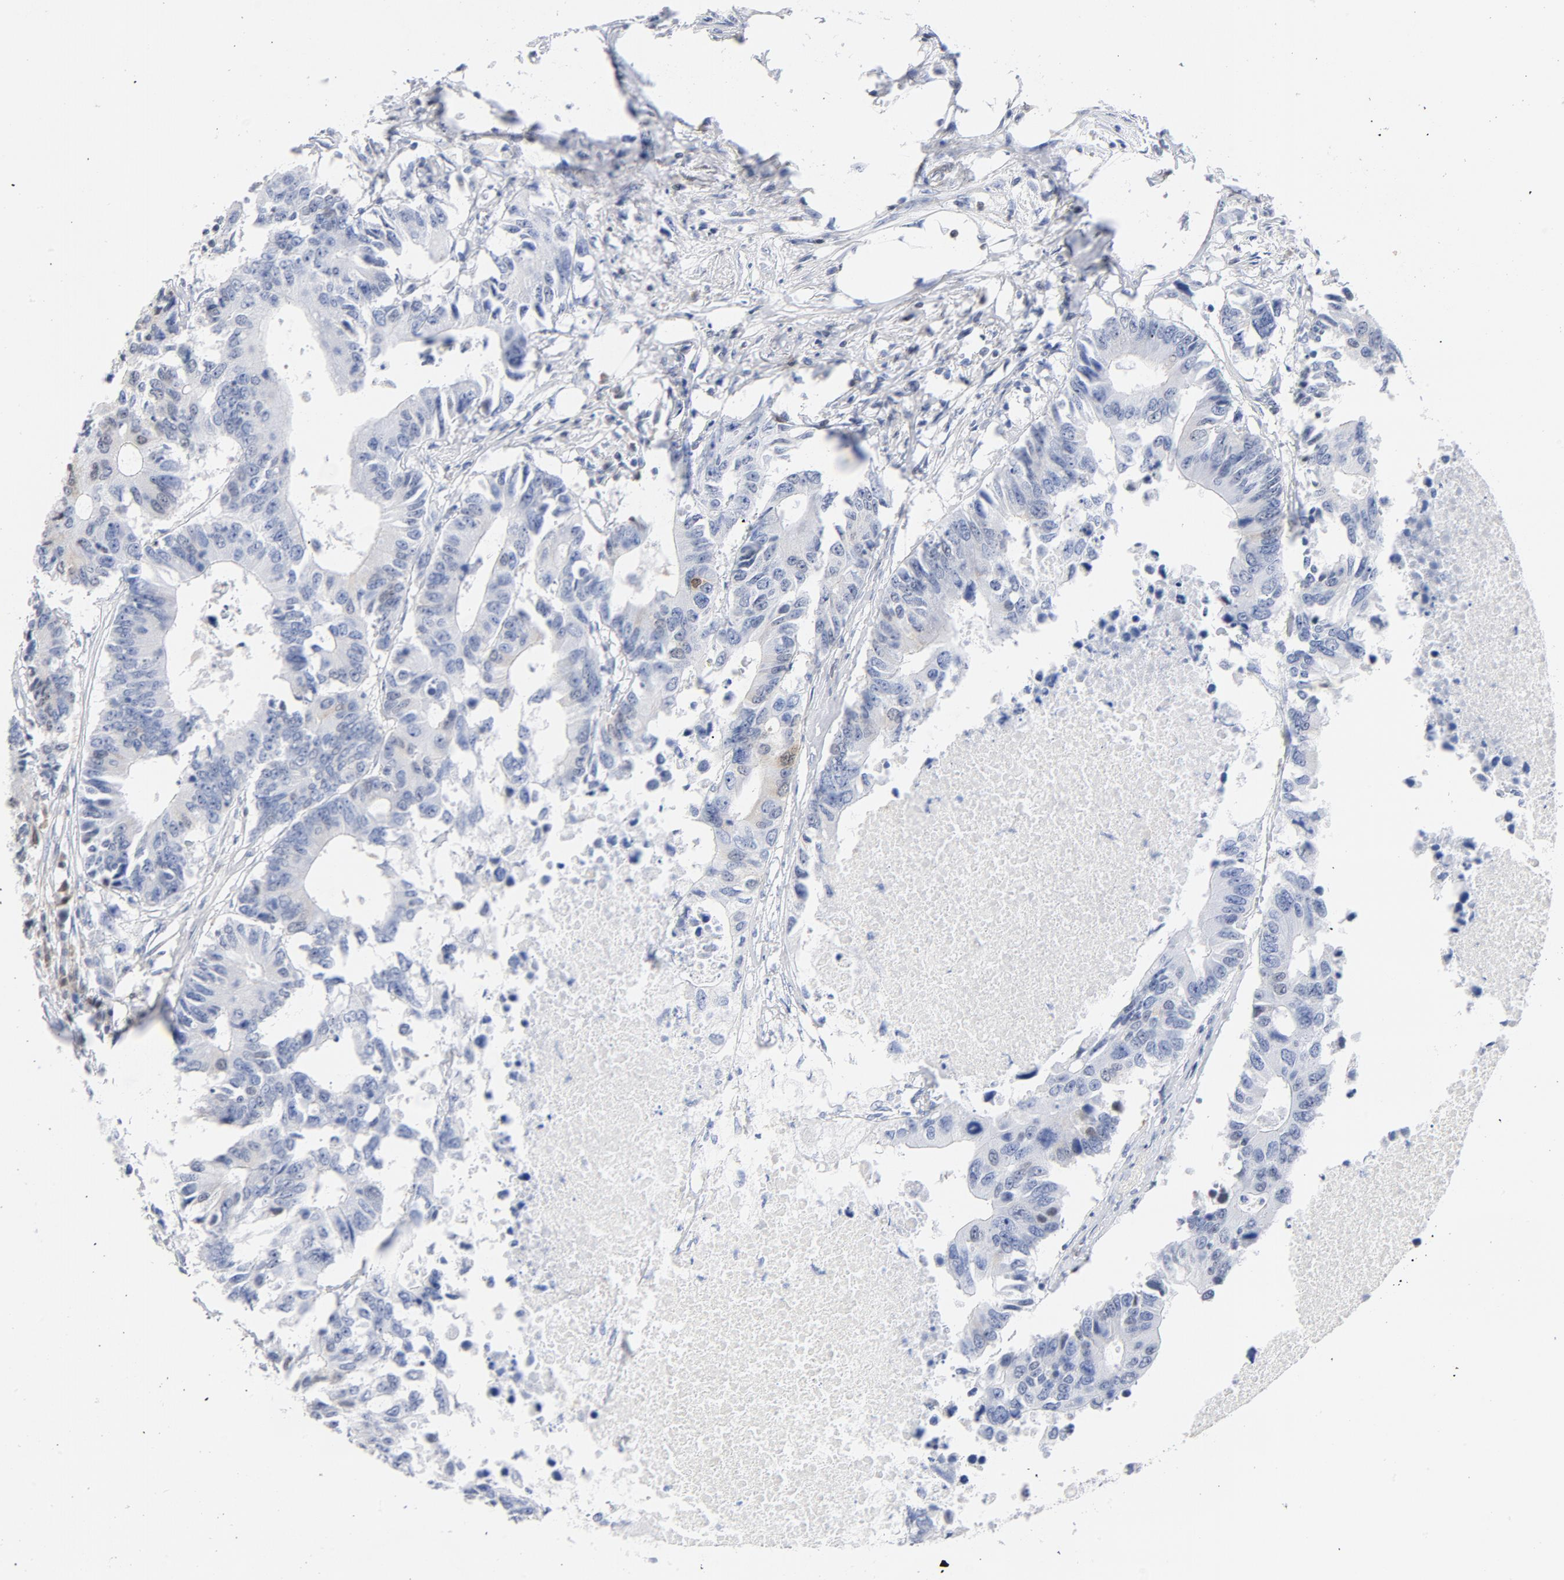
{"staining": {"intensity": "weak", "quantity": "<25%", "location": "cytoplasmic/membranous"}, "tissue": "colorectal cancer", "cell_type": "Tumor cells", "image_type": "cancer", "snomed": [{"axis": "morphology", "description": "Adenocarcinoma, NOS"}, {"axis": "topography", "description": "Colon"}], "caption": "Tumor cells are negative for brown protein staining in adenocarcinoma (colorectal).", "gene": "CDKN1B", "patient": {"sex": "male", "age": 71}}